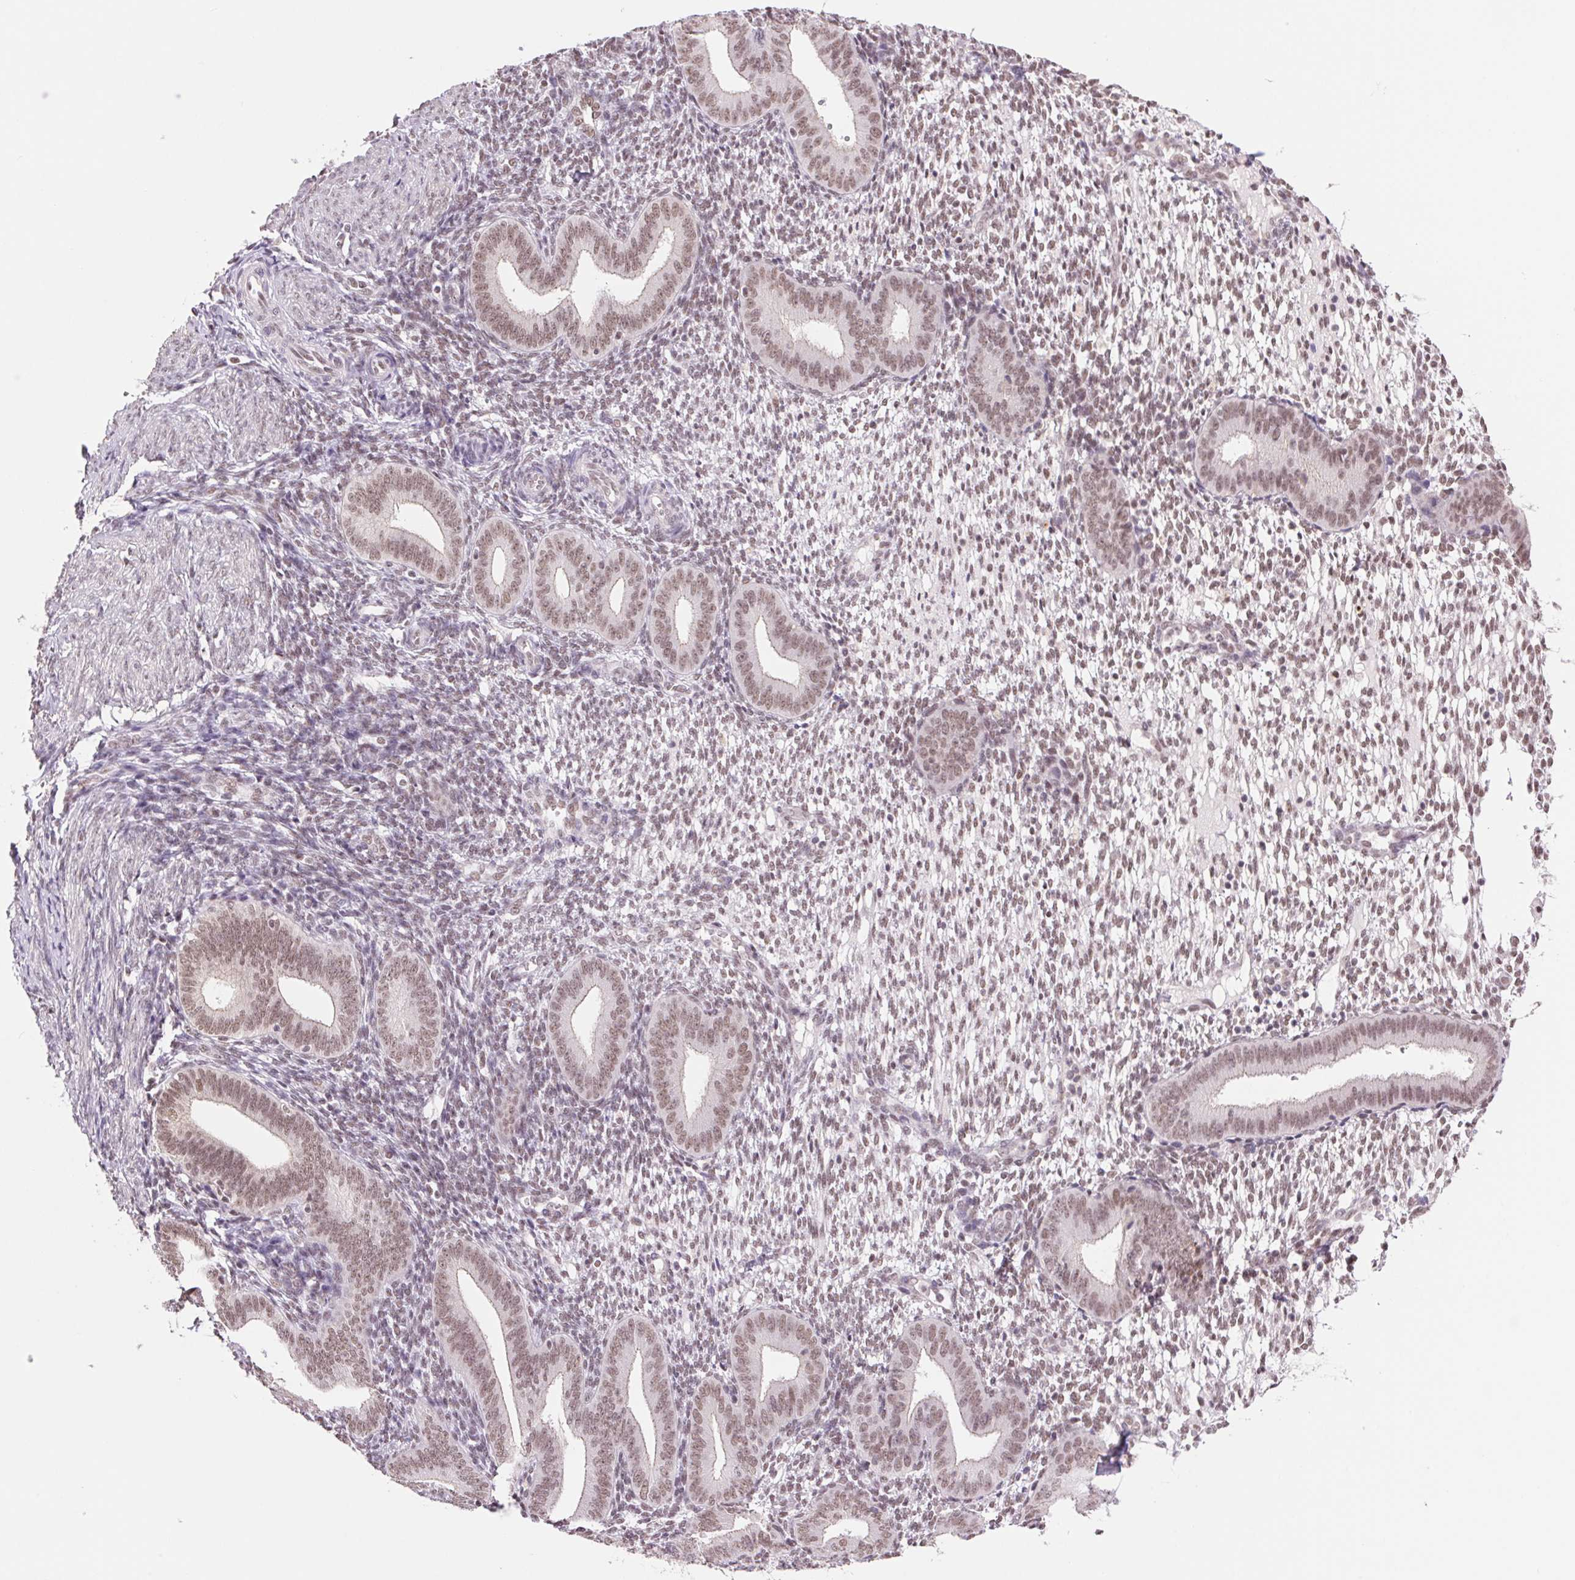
{"staining": {"intensity": "weak", "quantity": "25%-75%", "location": "nuclear"}, "tissue": "endometrium", "cell_type": "Cells in endometrial stroma", "image_type": "normal", "snomed": [{"axis": "morphology", "description": "Normal tissue, NOS"}, {"axis": "topography", "description": "Endometrium"}], "caption": "Protein staining of unremarkable endometrium reveals weak nuclear expression in about 25%-75% of cells in endometrial stroma.", "gene": "RPRD1B", "patient": {"sex": "female", "age": 40}}